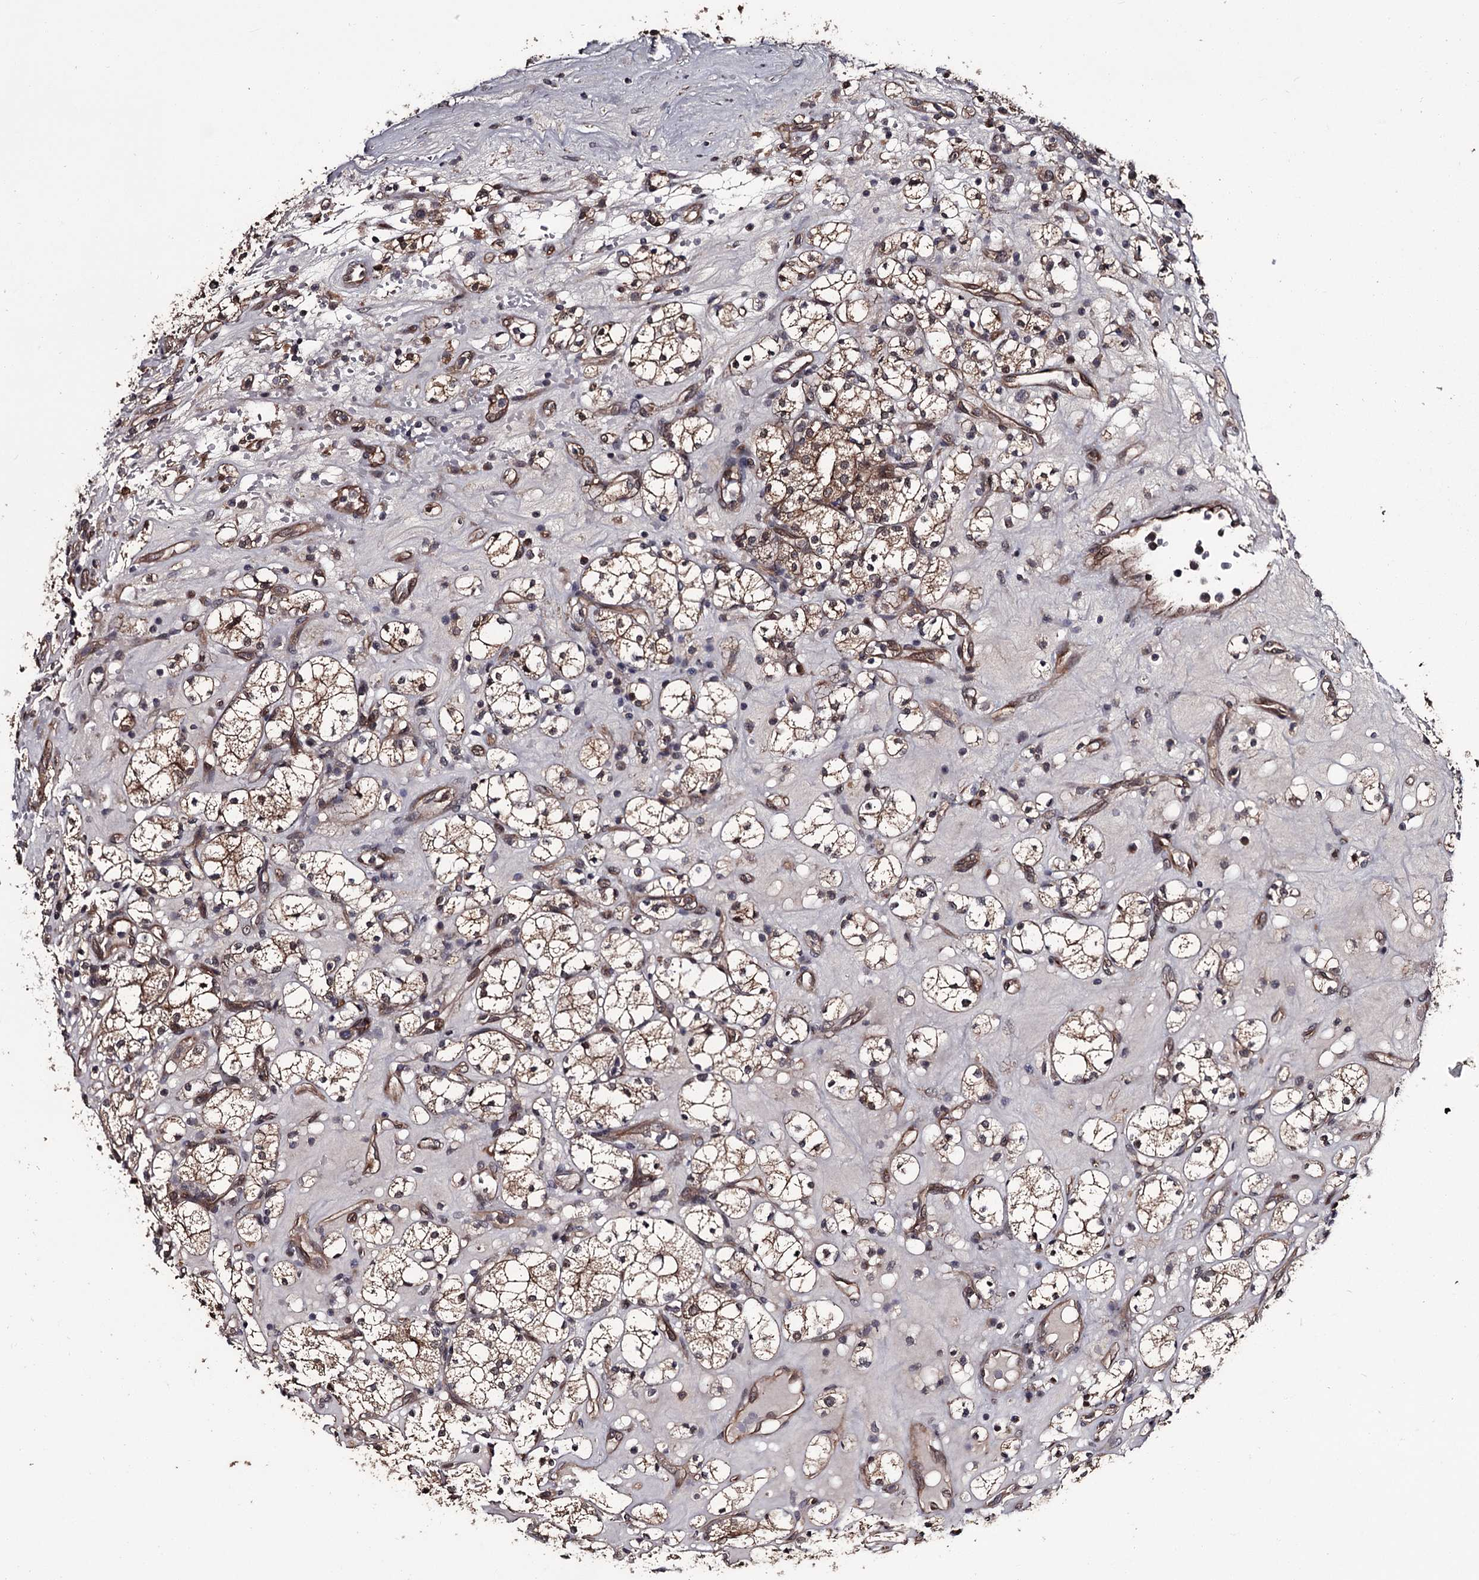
{"staining": {"intensity": "moderate", "quantity": ">75%", "location": "cytoplasmic/membranous"}, "tissue": "renal cancer", "cell_type": "Tumor cells", "image_type": "cancer", "snomed": [{"axis": "morphology", "description": "Adenocarcinoma, NOS"}, {"axis": "topography", "description": "Kidney"}], "caption": "An image of renal cancer stained for a protein reveals moderate cytoplasmic/membranous brown staining in tumor cells. The protein of interest is shown in brown color, while the nuclei are stained blue.", "gene": "CDC42EP2", "patient": {"sex": "male", "age": 77}}